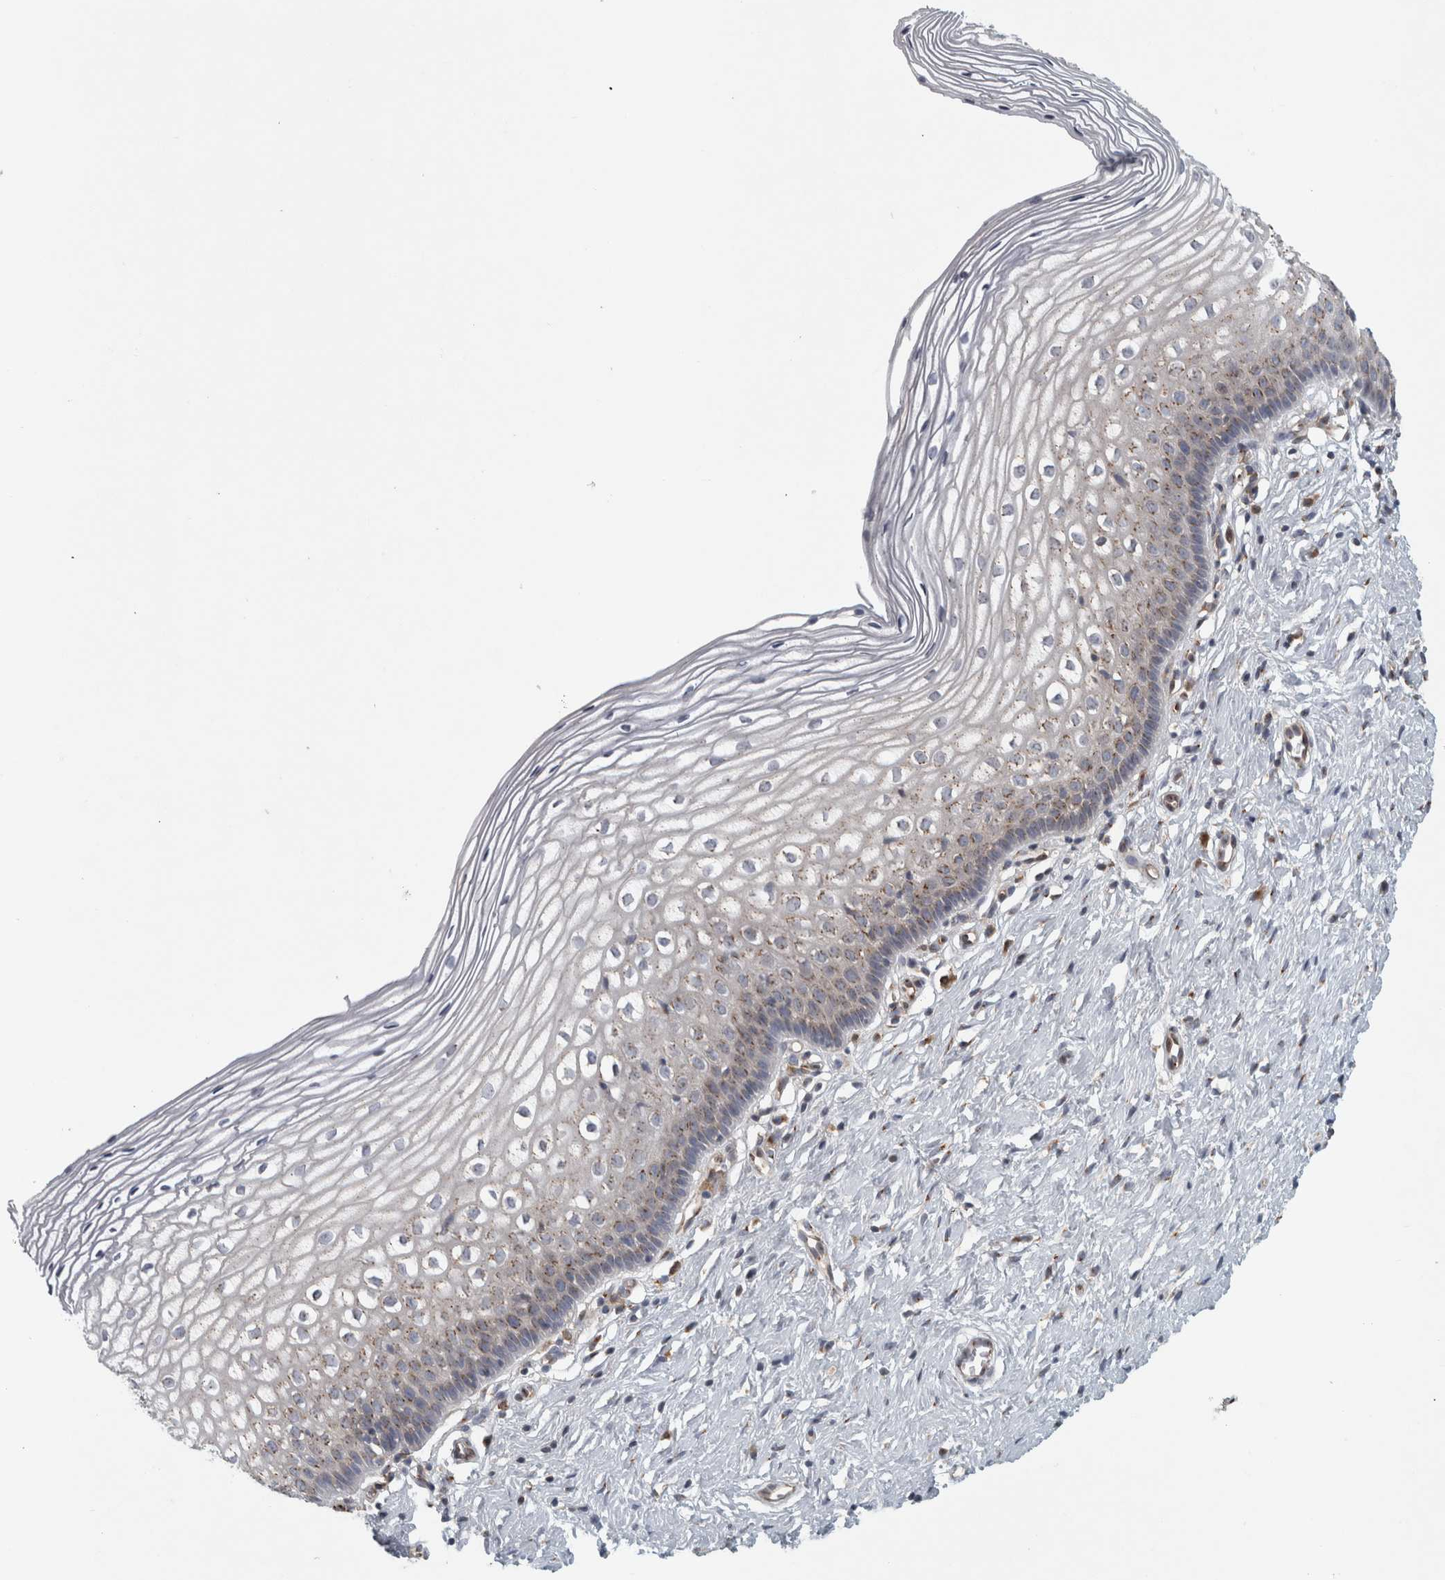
{"staining": {"intensity": "moderate", "quantity": ">75%", "location": "cytoplasmic/membranous"}, "tissue": "cervix", "cell_type": "Glandular cells", "image_type": "normal", "snomed": [{"axis": "morphology", "description": "Normal tissue, NOS"}, {"axis": "topography", "description": "Cervix"}], "caption": "Immunohistochemical staining of unremarkable cervix reveals medium levels of moderate cytoplasmic/membranous staining in about >75% of glandular cells.", "gene": "PEX6", "patient": {"sex": "female", "age": 27}}